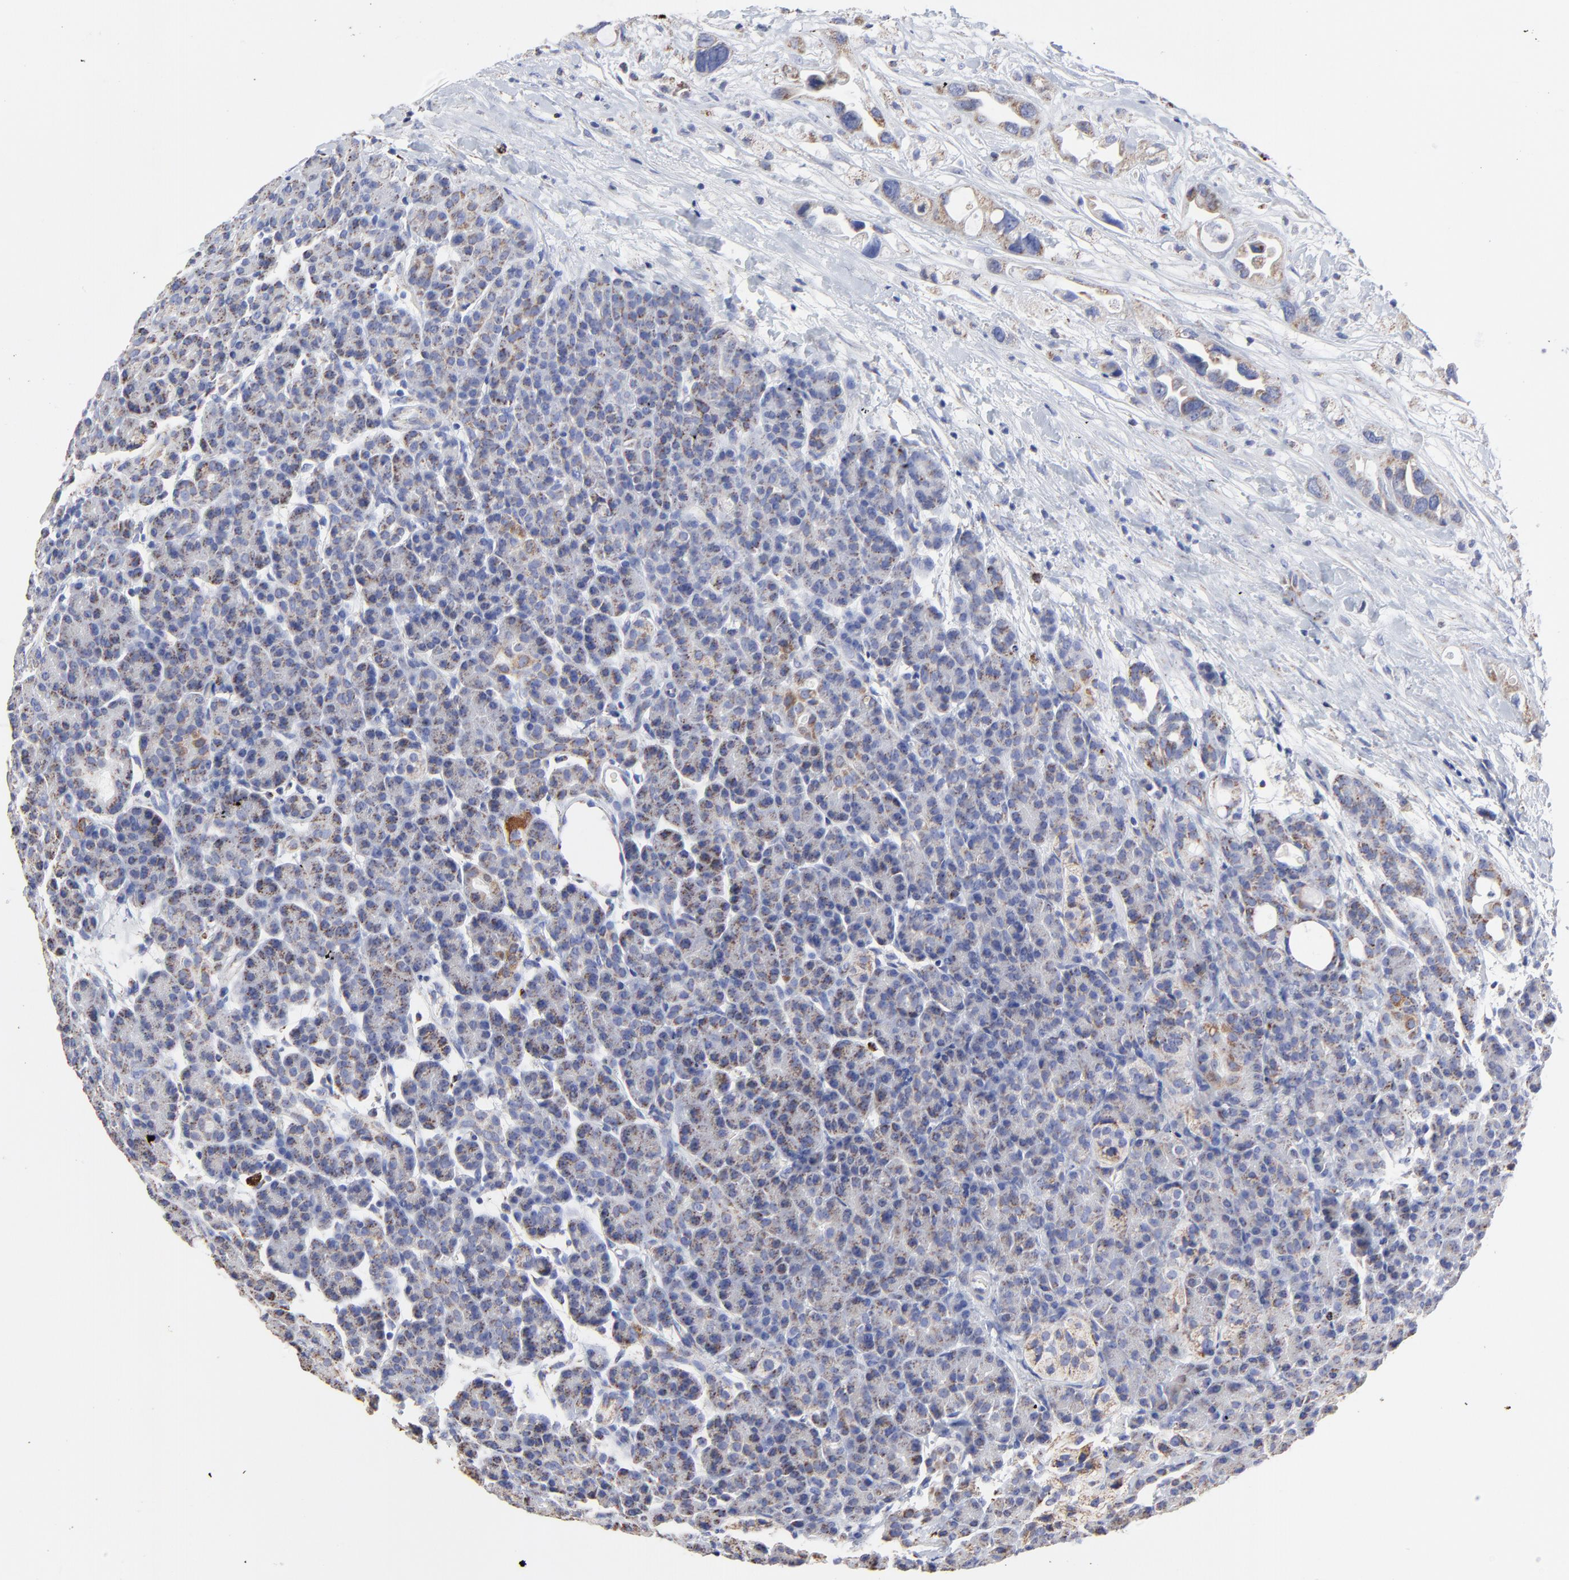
{"staining": {"intensity": "weak", "quantity": ">75%", "location": "cytoplasmic/membranous"}, "tissue": "pancreas", "cell_type": "Exocrine glandular cells", "image_type": "normal", "snomed": [{"axis": "morphology", "description": "Normal tissue, NOS"}, {"axis": "topography", "description": "Pancreas"}], "caption": "Immunohistochemistry staining of normal pancreas, which displays low levels of weak cytoplasmic/membranous staining in about >75% of exocrine glandular cells indicating weak cytoplasmic/membranous protein staining. The staining was performed using DAB (3,3'-diaminobenzidine) (brown) for protein detection and nuclei were counterstained in hematoxylin (blue).", "gene": "PINK1", "patient": {"sex": "female", "age": 77}}